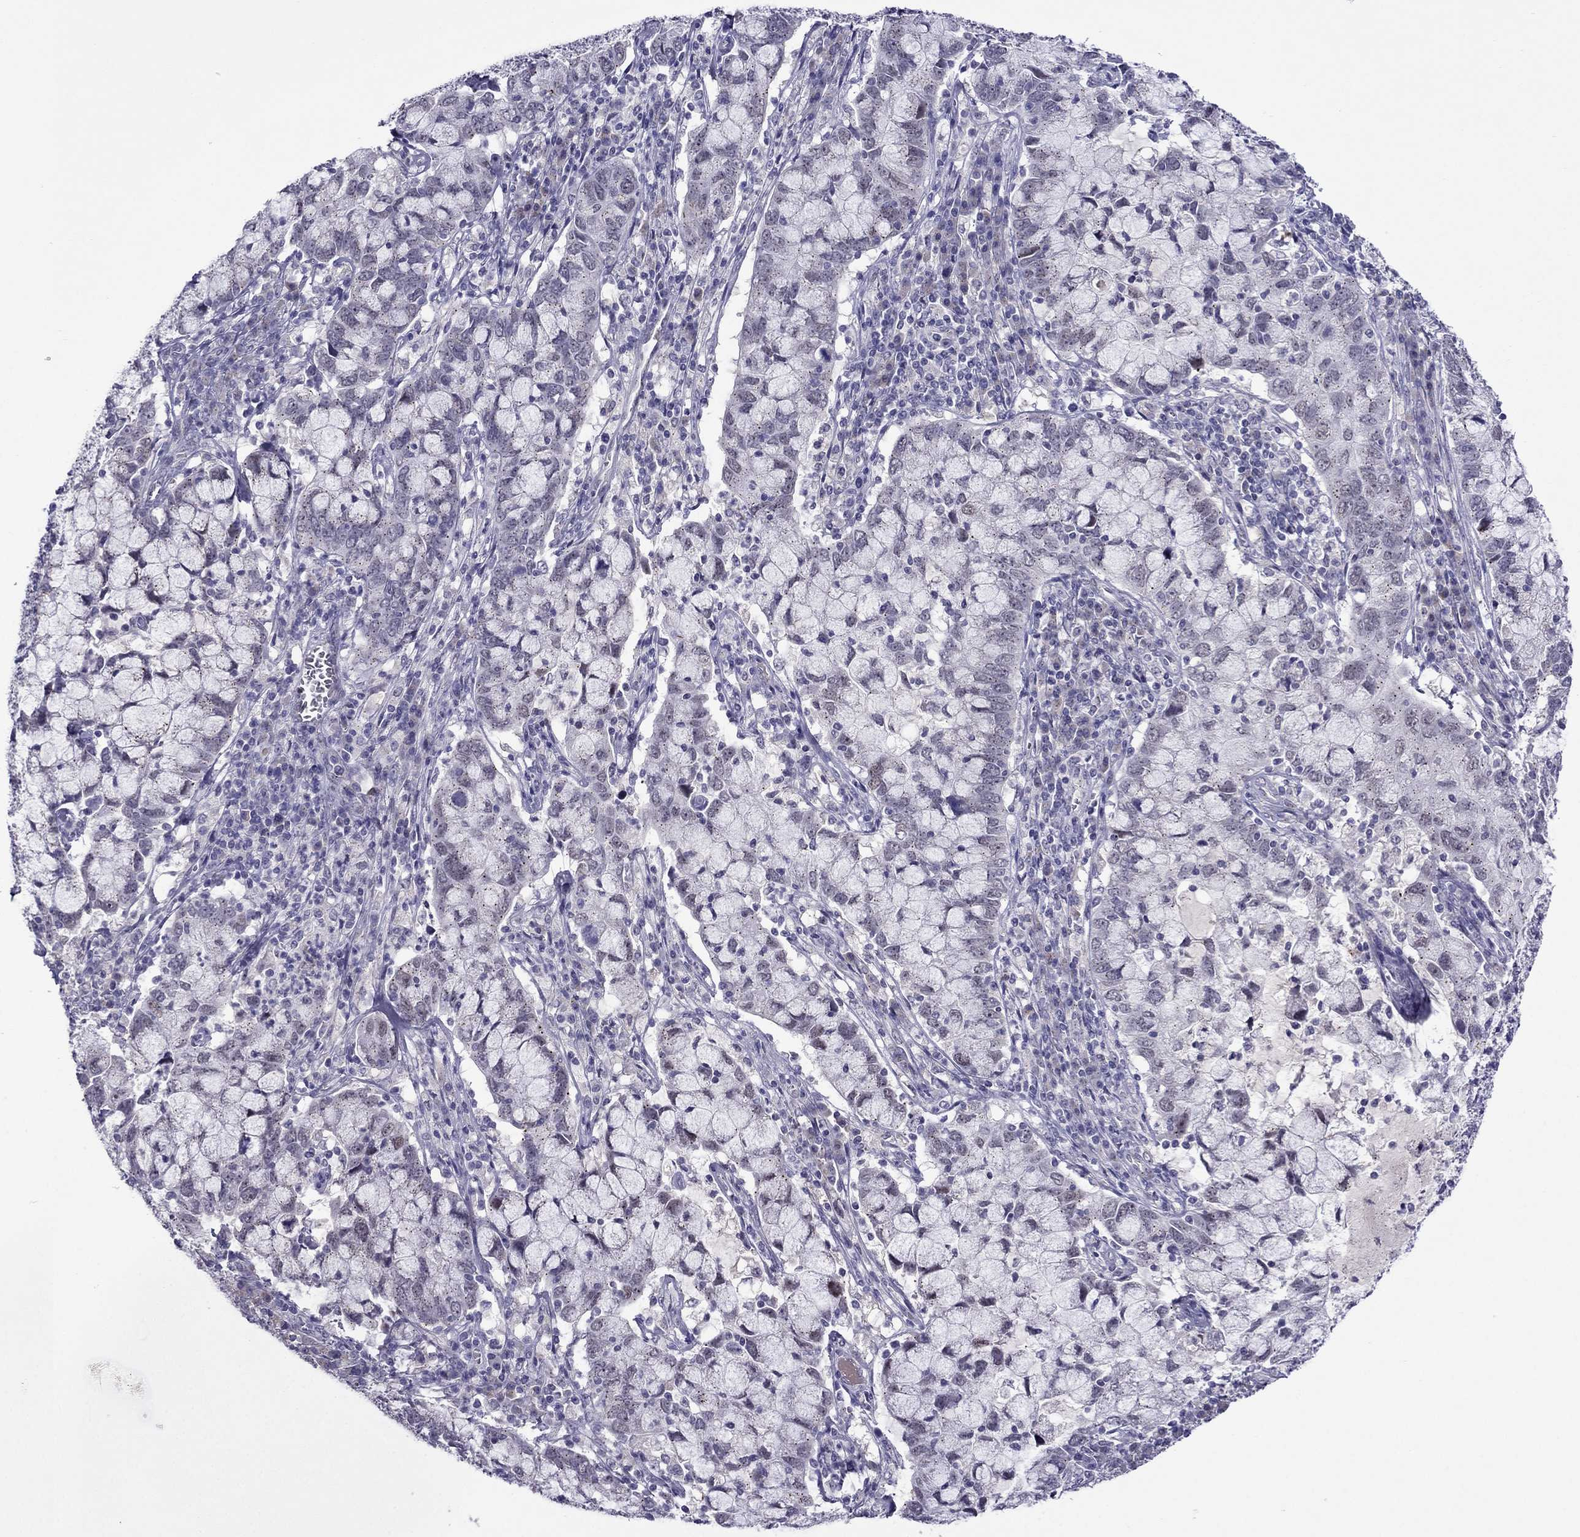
{"staining": {"intensity": "negative", "quantity": "none", "location": "none"}, "tissue": "cervical cancer", "cell_type": "Tumor cells", "image_type": "cancer", "snomed": [{"axis": "morphology", "description": "Adenocarcinoma, NOS"}, {"axis": "topography", "description": "Cervix"}], "caption": "Tumor cells are negative for protein expression in human cervical cancer.", "gene": "MYBPH", "patient": {"sex": "female", "age": 40}}